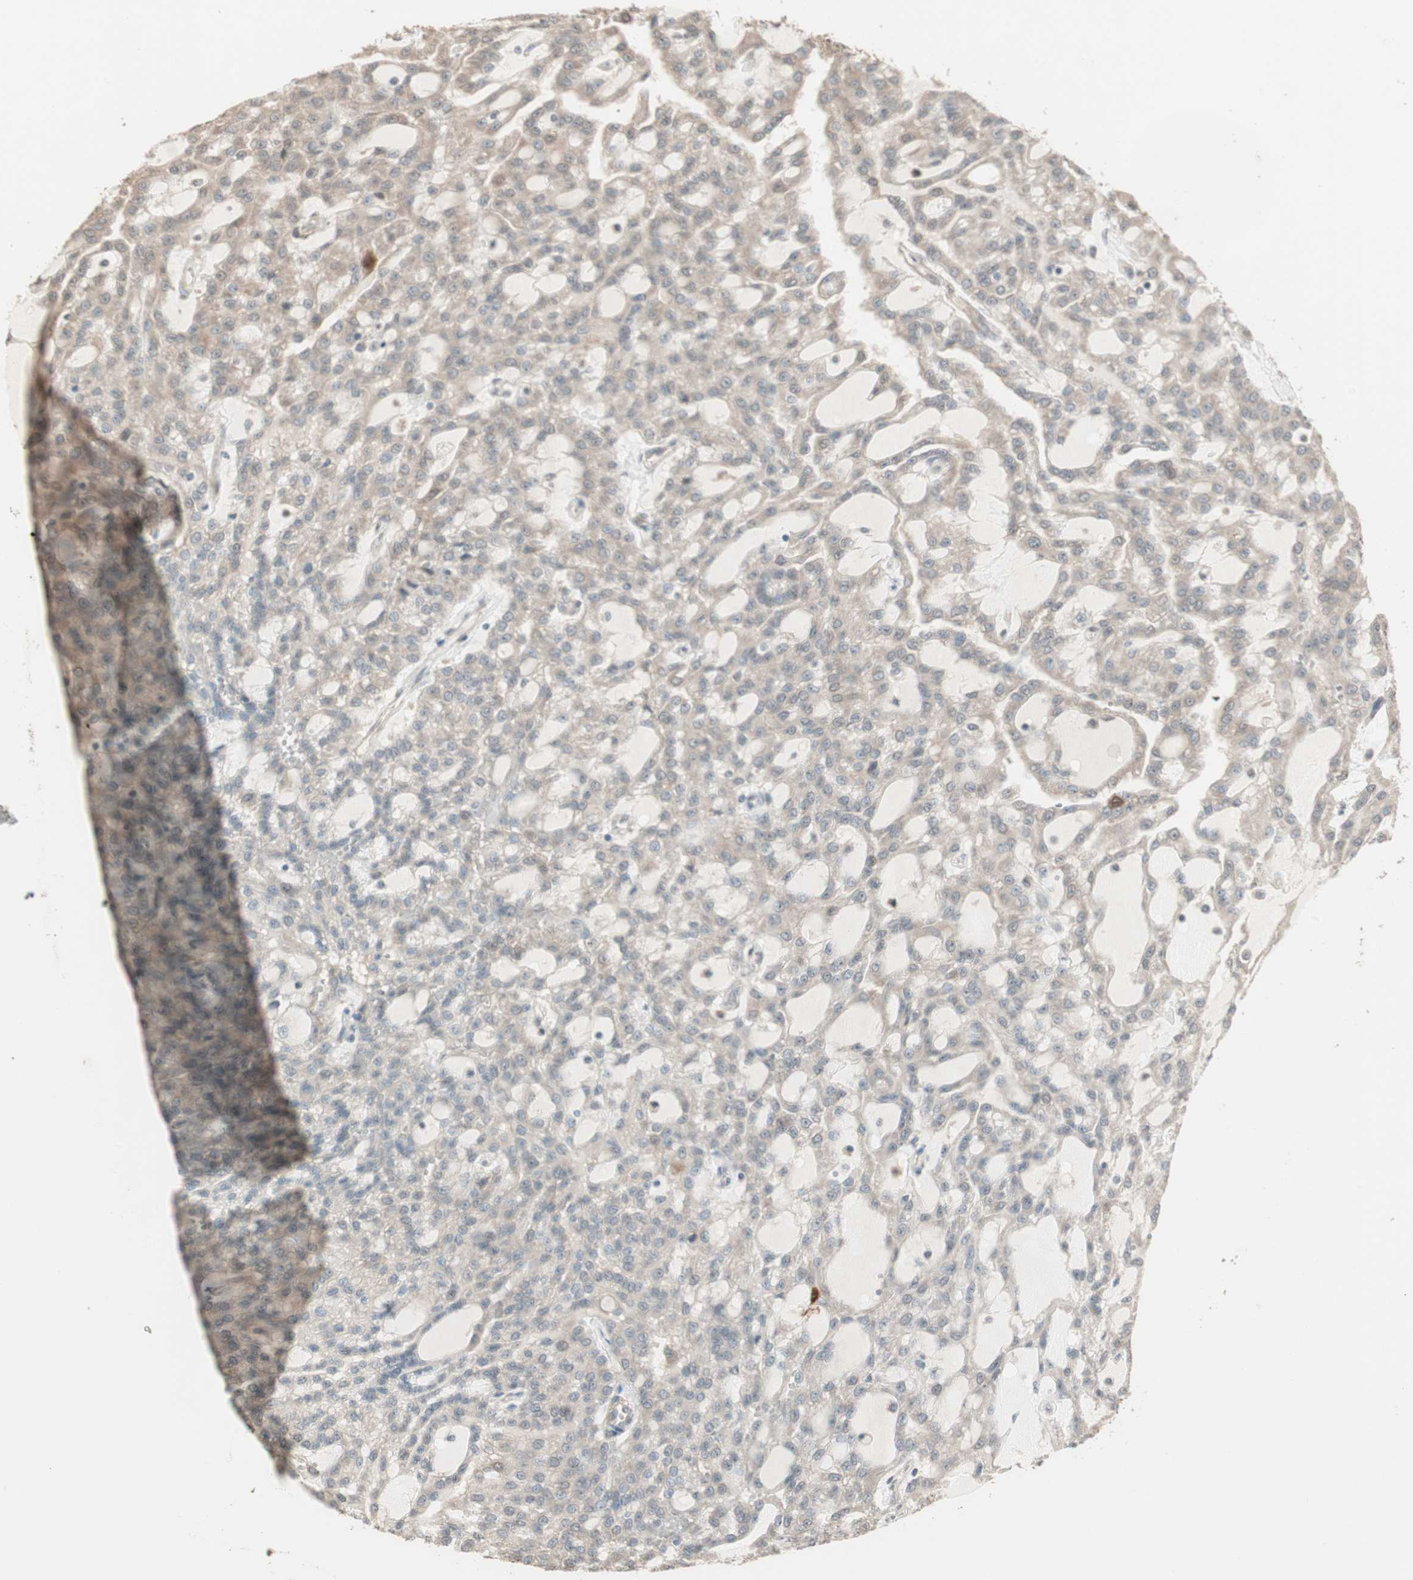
{"staining": {"intensity": "weak", "quantity": "25%-75%", "location": "cytoplasmic/membranous"}, "tissue": "renal cancer", "cell_type": "Tumor cells", "image_type": "cancer", "snomed": [{"axis": "morphology", "description": "Adenocarcinoma, NOS"}, {"axis": "topography", "description": "Kidney"}], "caption": "Renal cancer (adenocarcinoma) tissue shows weak cytoplasmic/membranous expression in approximately 25%-75% of tumor cells, visualized by immunohistochemistry. The staining is performed using DAB brown chromogen to label protein expression. The nuclei are counter-stained blue using hematoxylin.", "gene": "ZSCAN31", "patient": {"sex": "male", "age": 63}}